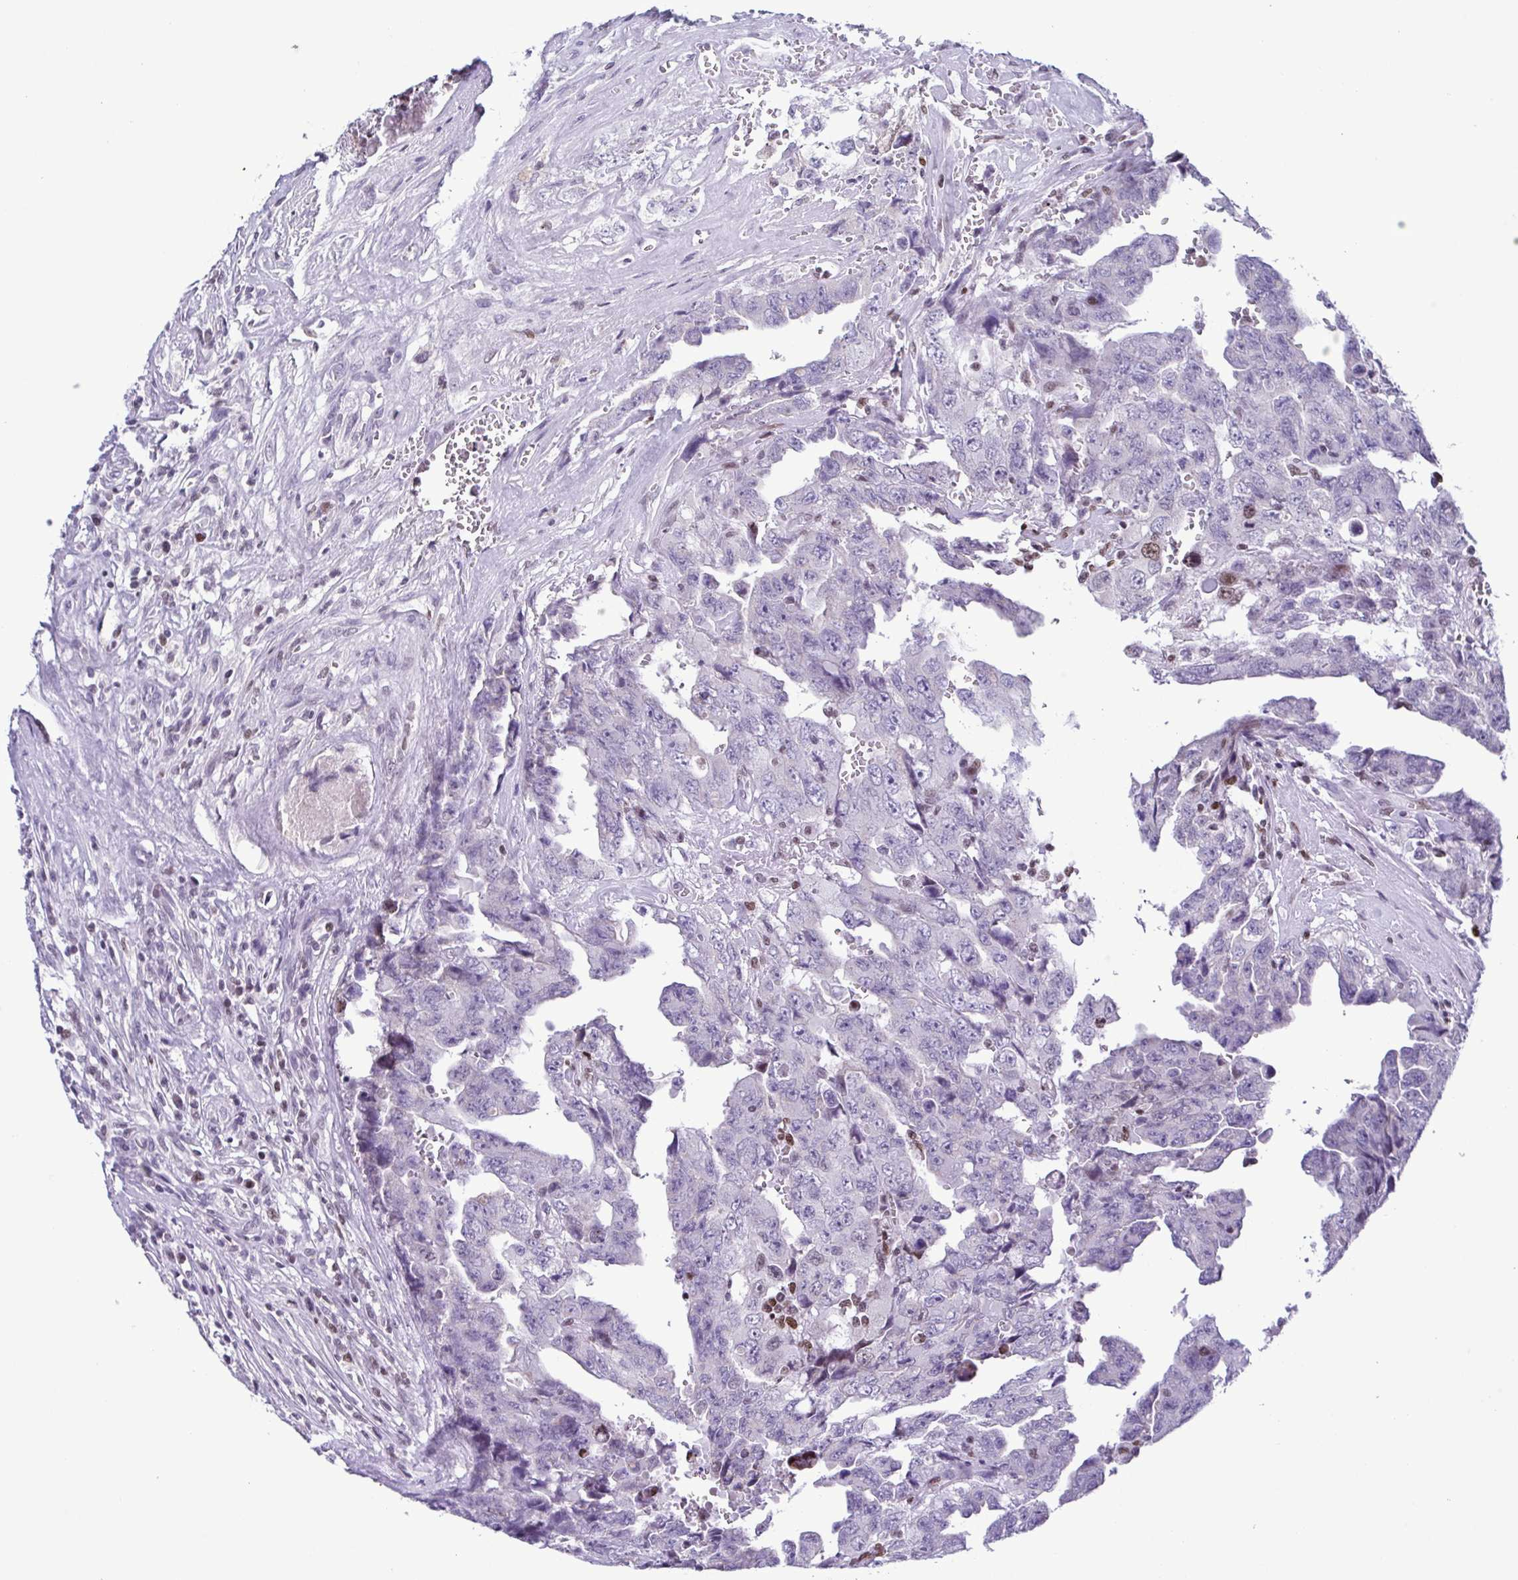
{"staining": {"intensity": "negative", "quantity": "none", "location": "none"}, "tissue": "testis cancer", "cell_type": "Tumor cells", "image_type": "cancer", "snomed": [{"axis": "morphology", "description": "Carcinoma, Embryonal, NOS"}, {"axis": "topography", "description": "Testis"}], "caption": "IHC of testis cancer (embryonal carcinoma) exhibits no staining in tumor cells. (Stains: DAB (3,3'-diaminobenzidine) immunohistochemistry with hematoxylin counter stain, Microscopy: brightfield microscopy at high magnification).", "gene": "IRF1", "patient": {"sex": "male", "age": 24}}